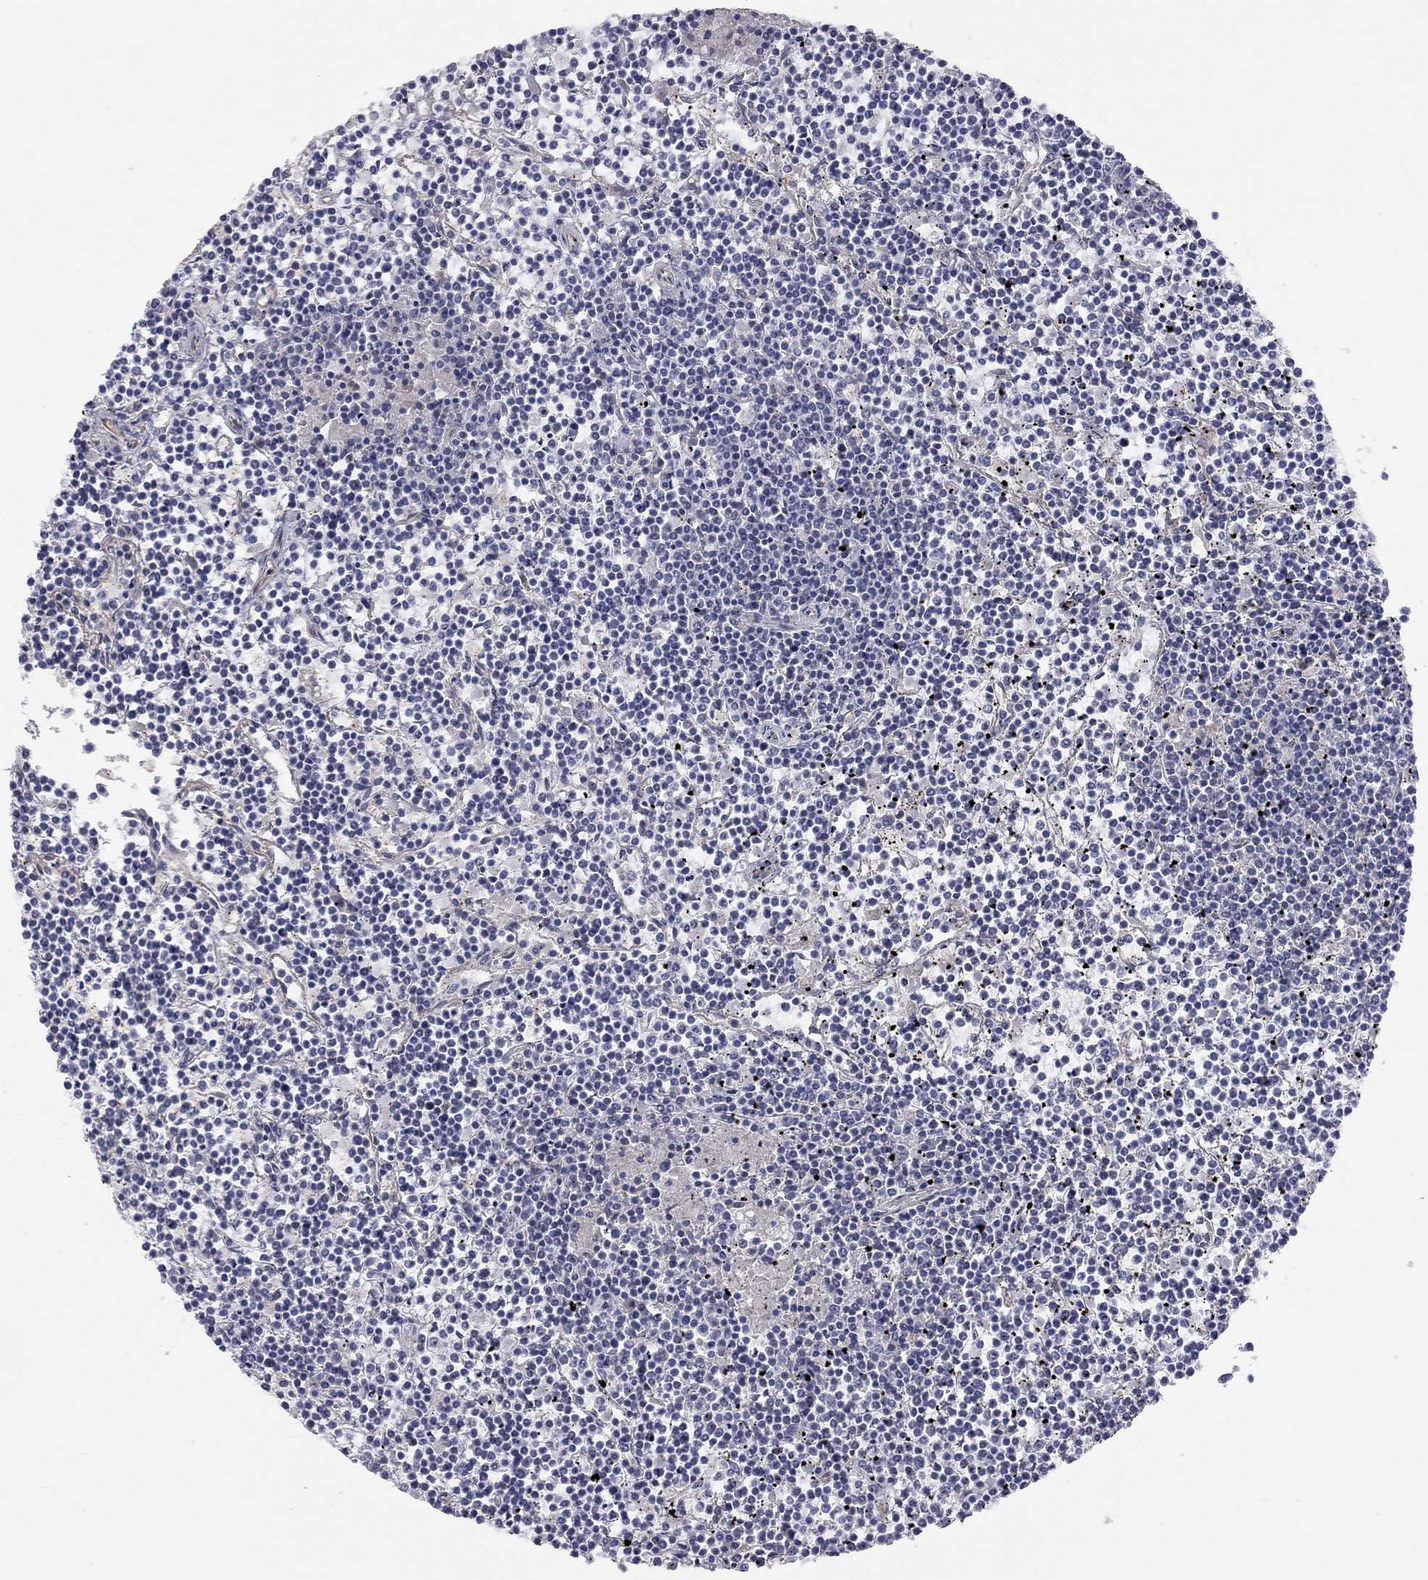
{"staining": {"intensity": "negative", "quantity": "none", "location": "none"}, "tissue": "lymphoma", "cell_type": "Tumor cells", "image_type": "cancer", "snomed": [{"axis": "morphology", "description": "Malignant lymphoma, non-Hodgkin's type, Low grade"}, {"axis": "topography", "description": "Spleen"}], "caption": "There is no significant staining in tumor cells of malignant lymphoma, non-Hodgkin's type (low-grade). (Stains: DAB IHC with hematoxylin counter stain, Microscopy: brightfield microscopy at high magnification).", "gene": "GPRC5B", "patient": {"sex": "female", "age": 19}}